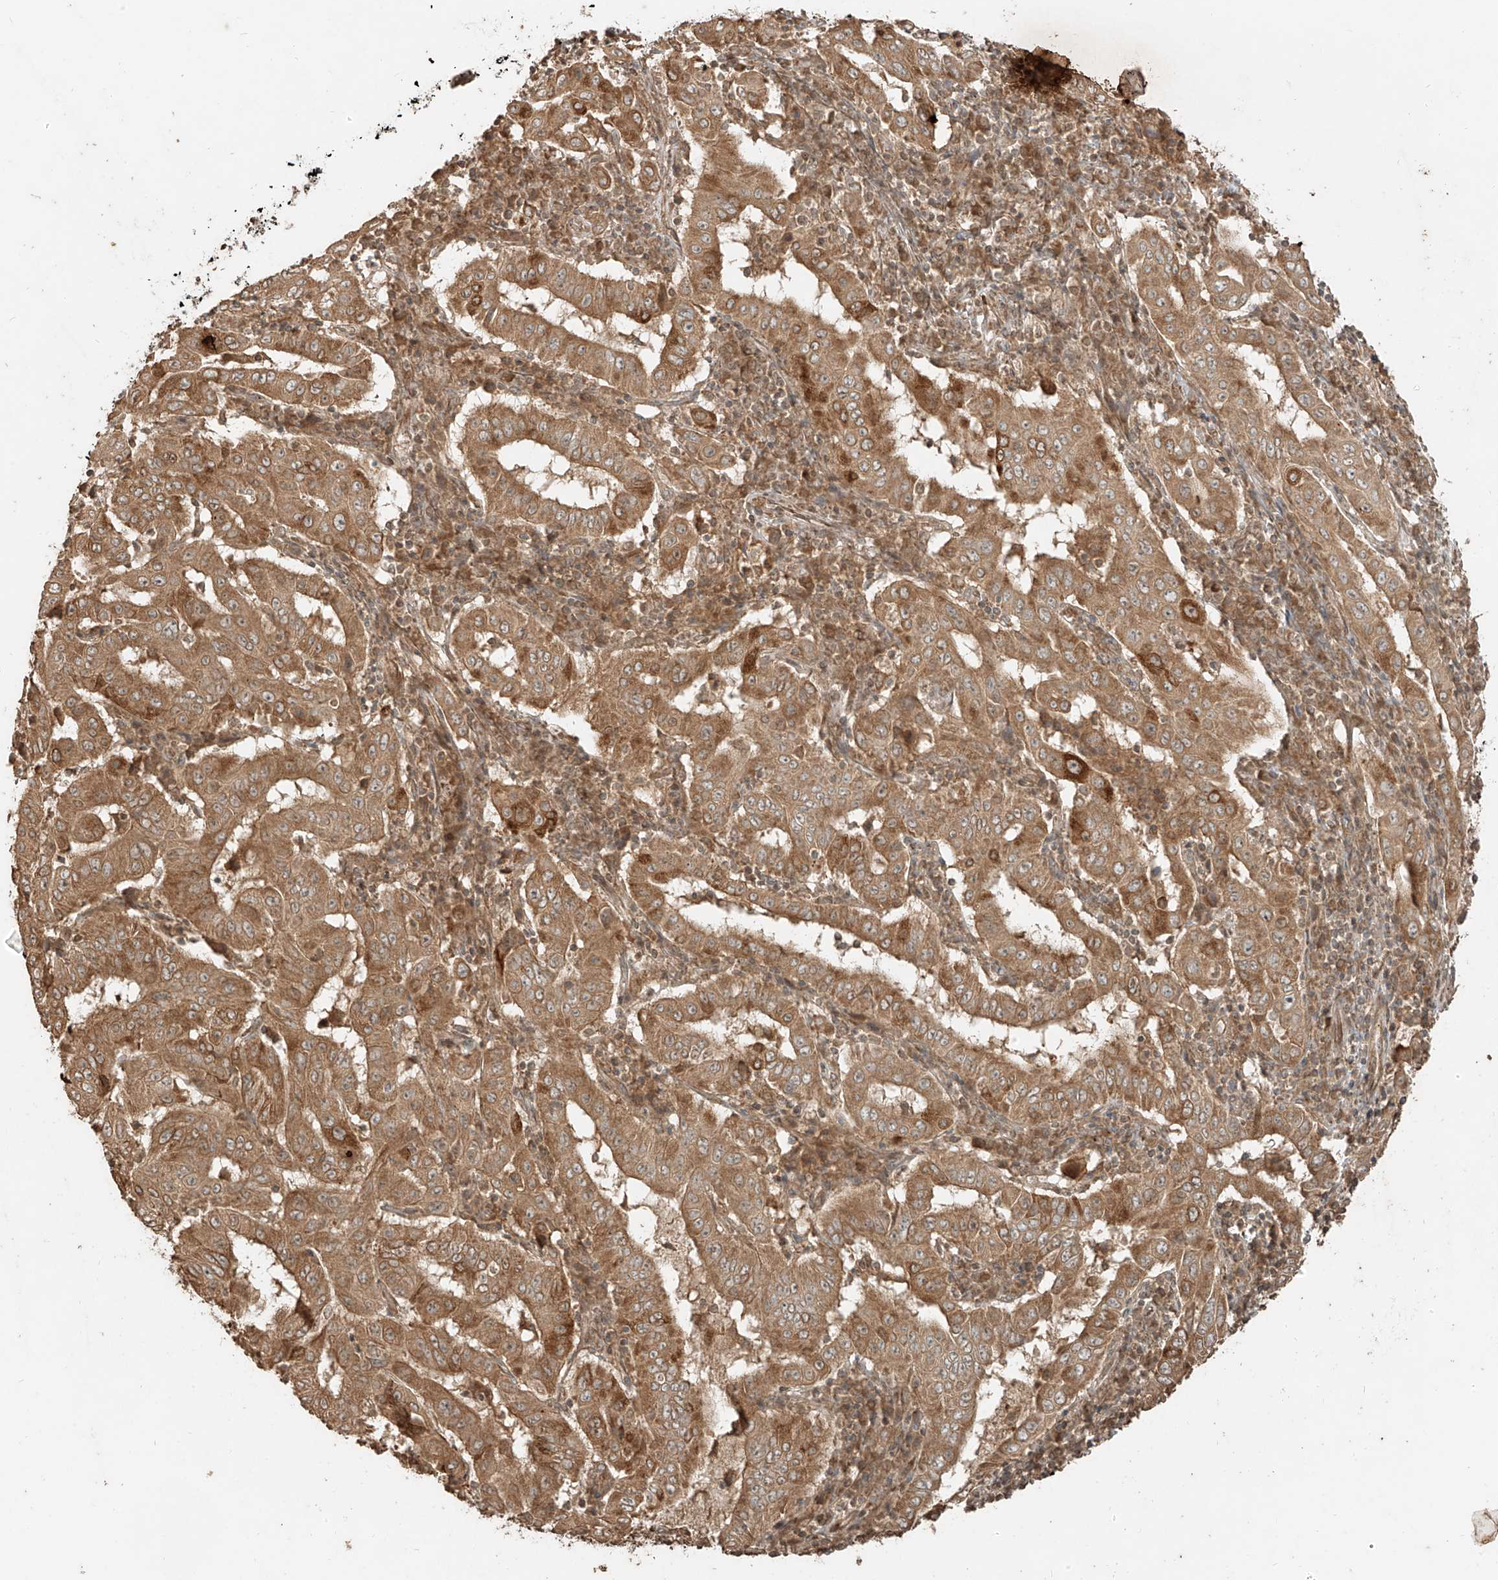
{"staining": {"intensity": "moderate", "quantity": ">75%", "location": "cytoplasmic/membranous"}, "tissue": "pancreatic cancer", "cell_type": "Tumor cells", "image_type": "cancer", "snomed": [{"axis": "morphology", "description": "Adenocarcinoma, NOS"}, {"axis": "topography", "description": "Pancreas"}], "caption": "This histopathology image exhibits IHC staining of human pancreatic cancer, with medium moderate cytoplasmic/membranous positivity in approximately >75% of tumor cells.", "gene": "ANKZF1", "patient": {"sex": "male", "age": 63}}